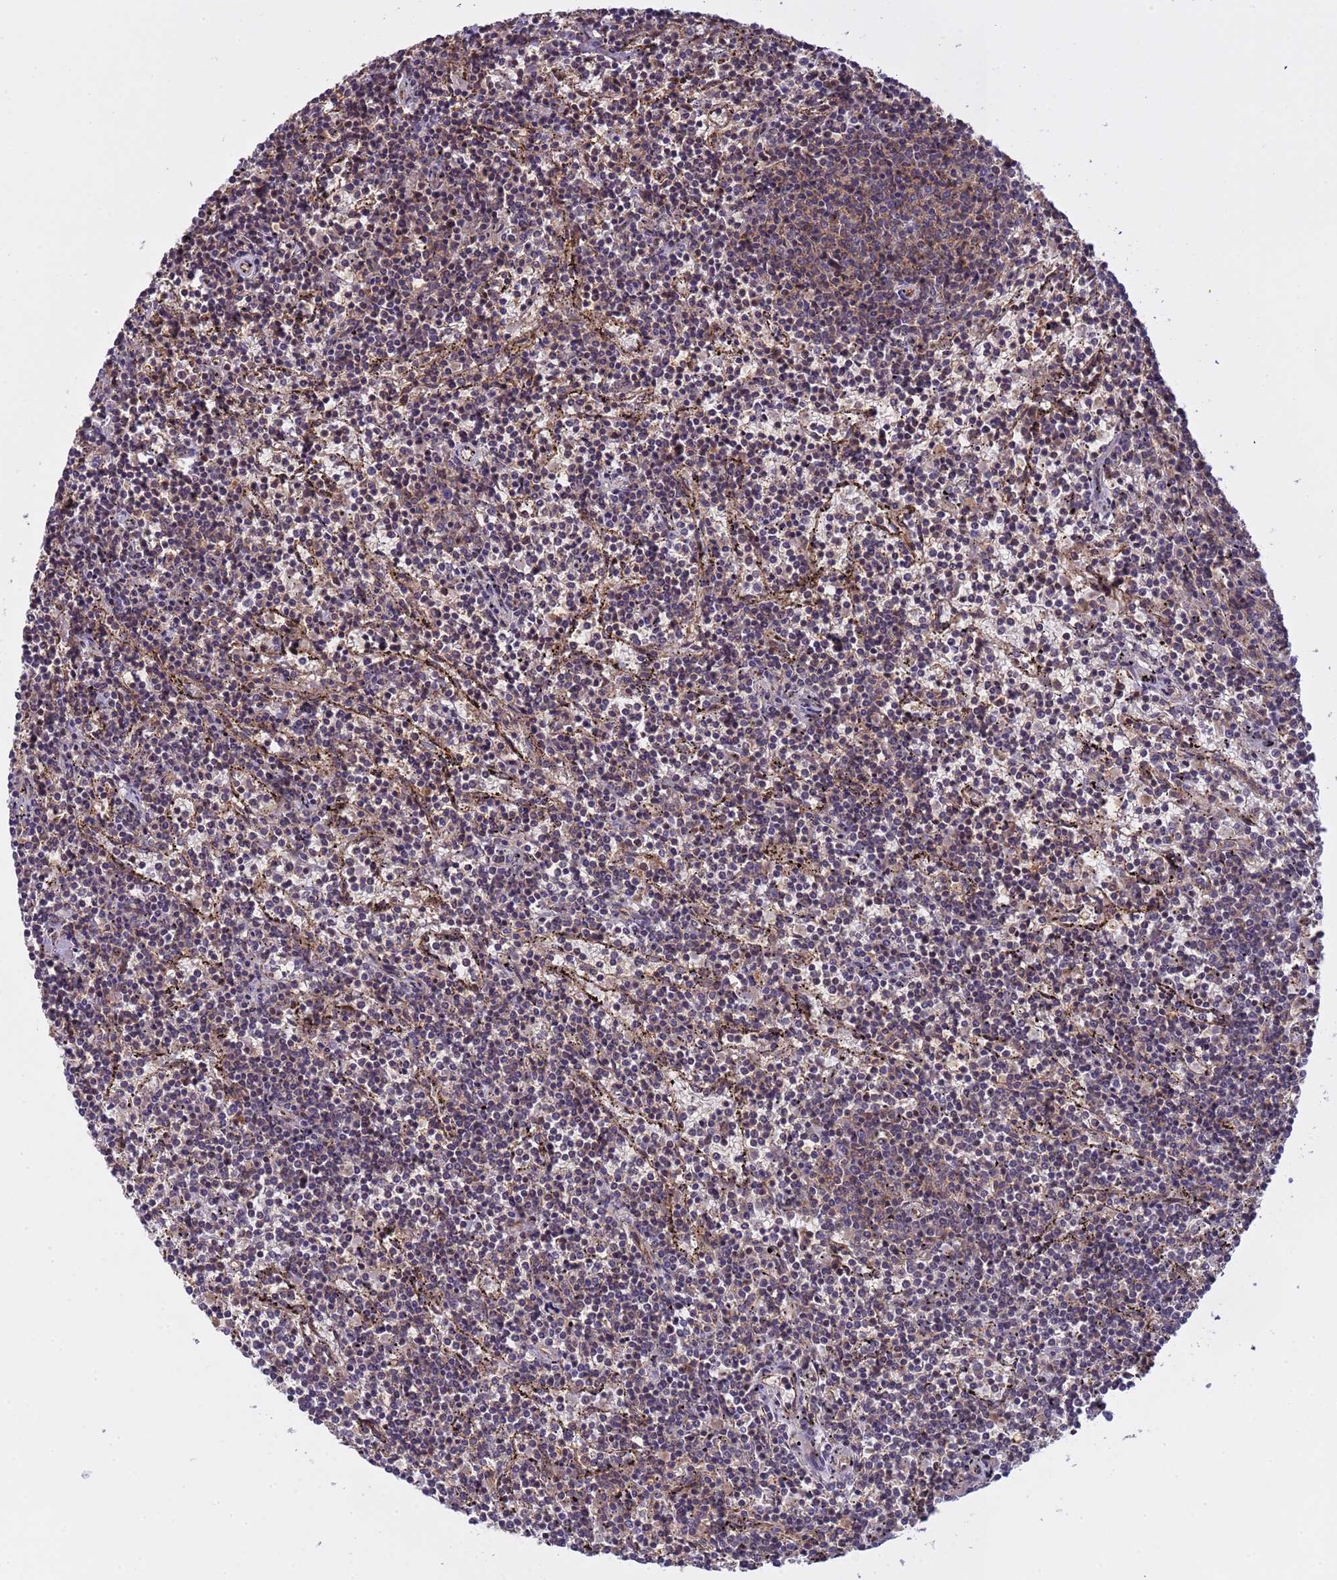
{"staining": {"intensity": "negative", "quantity": "none", "location": "none"}, "tissue": "lymphoma", "cell_type": "Tumor cells", "image_type": "cancer", "snomed": [{"axis": "morphology", "description": "Malignant lymphoma, non-Hodgkin's type, Low grade"}, {"axis": "topography", "description": "Spleen"}], "caption": "Immunohistochemical staining of human malignant lymphoma, non-Hodgkin's type (low-grade) exhibits no significant positivity in tumor cells.", "gene": "EMC2", "patient": {"sex": "female", "age": 50}}